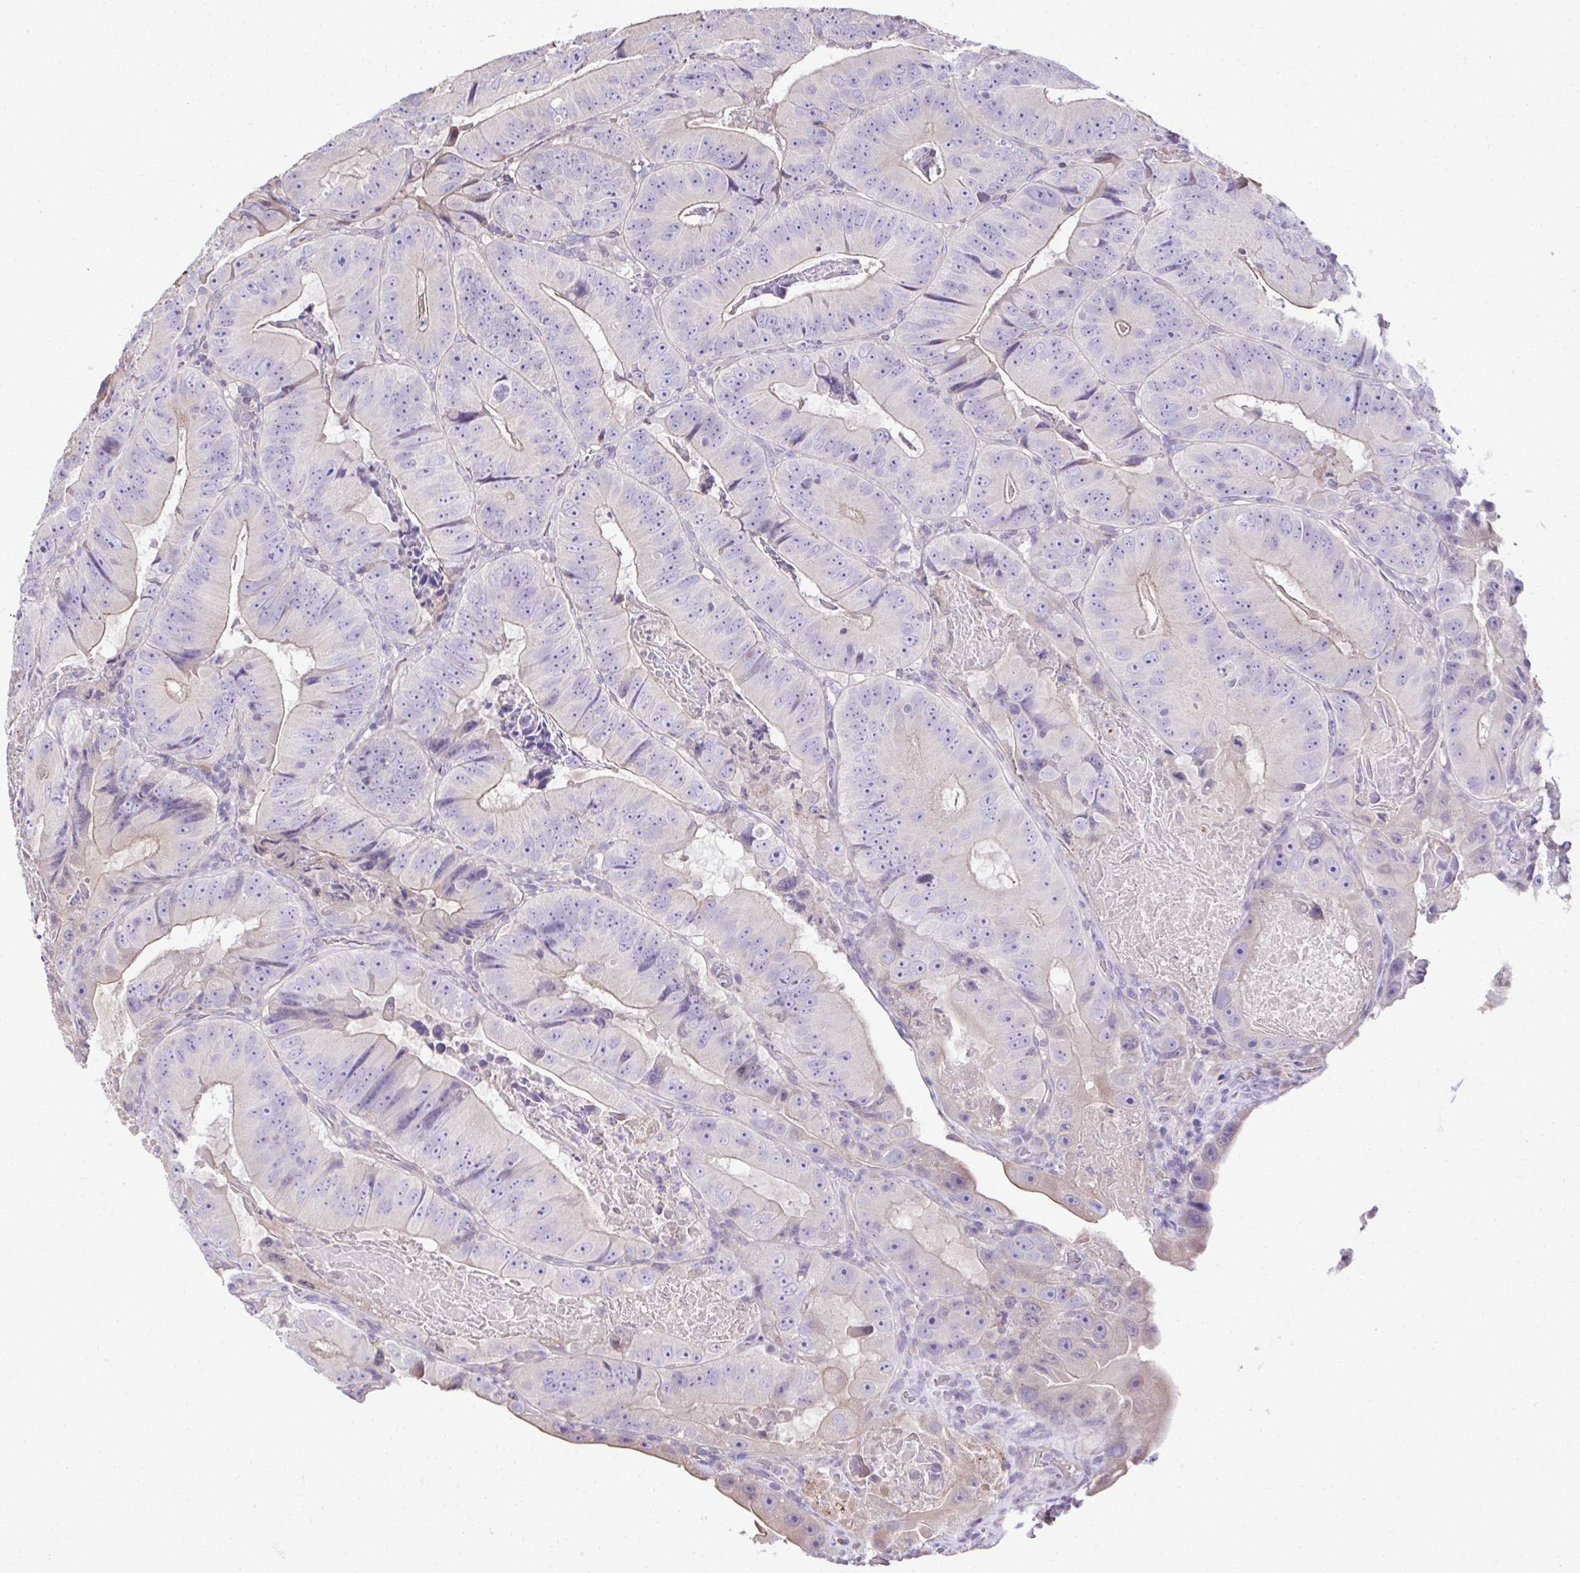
{"staining": {"intensity": "negative", "quantity": "none", "location": "none"}, "tissue": "colorectal cancer", "cell_type": "Tumor cells", "image_type": "cancer", "snomed": [{"axis": "morphology", "description": "Adenocarcinoma, NOS"}, {"axis": "topography", "description": "Colon"}], "caption": "A histopathology image of human adenocarcinoma (colorectal) is negative for staining in tumor cells. The staining was performed using DAB to visualize the protein expression in brown, while the nuclei were stained in blue with hematoxylin (Magnification: 20x).", "gene": "CCDC85C", "patient": {"sex": "female", "age": 86}}